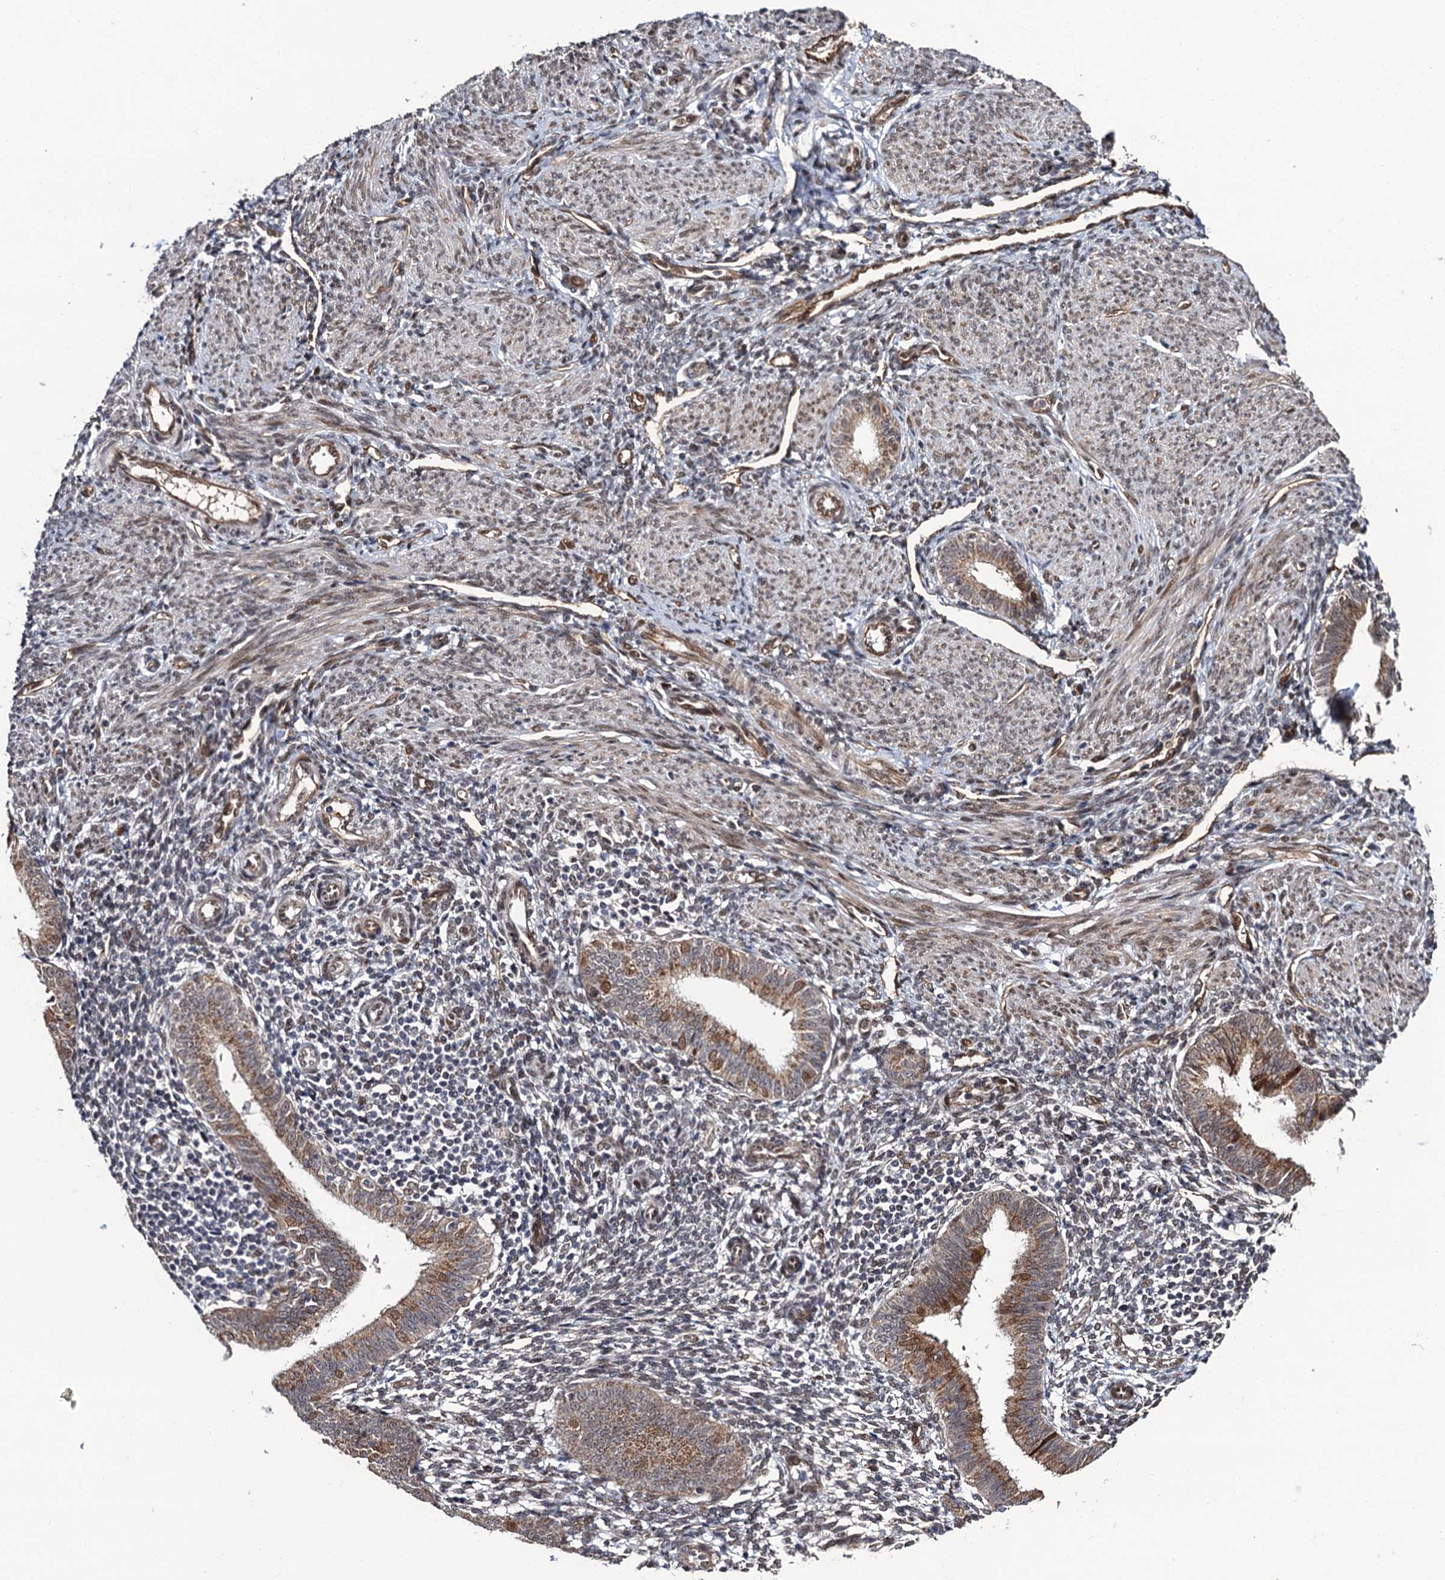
{"staining": {"intensity": "weak", "quantity": "<25%", "location": "nuclear"}, "tissue": "endometrium", "cell_type": "Cells in endometrial stroma", "image_type": "normal", "snomed": [{"axis": "morphology", "description": "Normal tissue, NOS"}, {"axis": "topography", "description": "Uterus"}, {"axis": "topography", "description": "Endometrium"}], "caption": "Human endometrium stained for a protein using immunohistochemistry exhibits no staining in cells in endometrial stroma.", "gene": "LRRC63", "patient": {"sex": "female", "age": 48}}